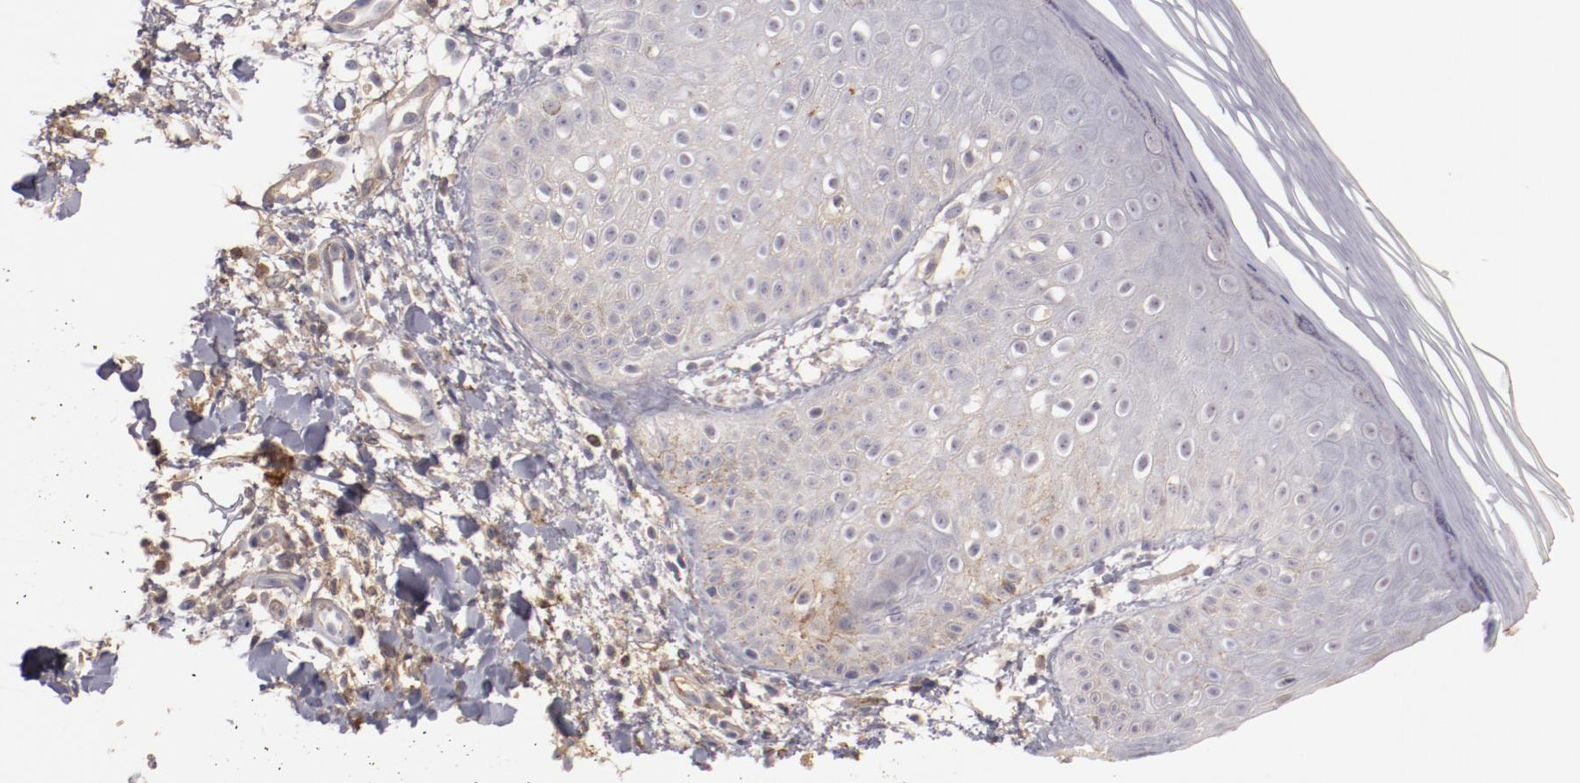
{"staining": {"intensity": "weak", "quantity": "25%-75%", "location": "cytoplasmic/membranous"}, "tissue": "skin", "cell_type": "Epidermal cells", "image_type": "normal", "snomed": [{"axis": "morphology", "description": "Normal tissue, NOS"}, {"axis": "morphology", "description": "Inflammation, NOS"}, {"axis": "topography", "description": "Soft tissue"}, {"axis": "topography", "description": "Anal"}], "caption": "This image shows unremarkable skin stained with IHC to label a protein in brown. The cytoplasmic/membranous of epidermal cells show weak positivity for the protein. Nuclei are counter-stained blue.", "gene": "MBL2", "patient": {"sex": "female", "age": 15}}